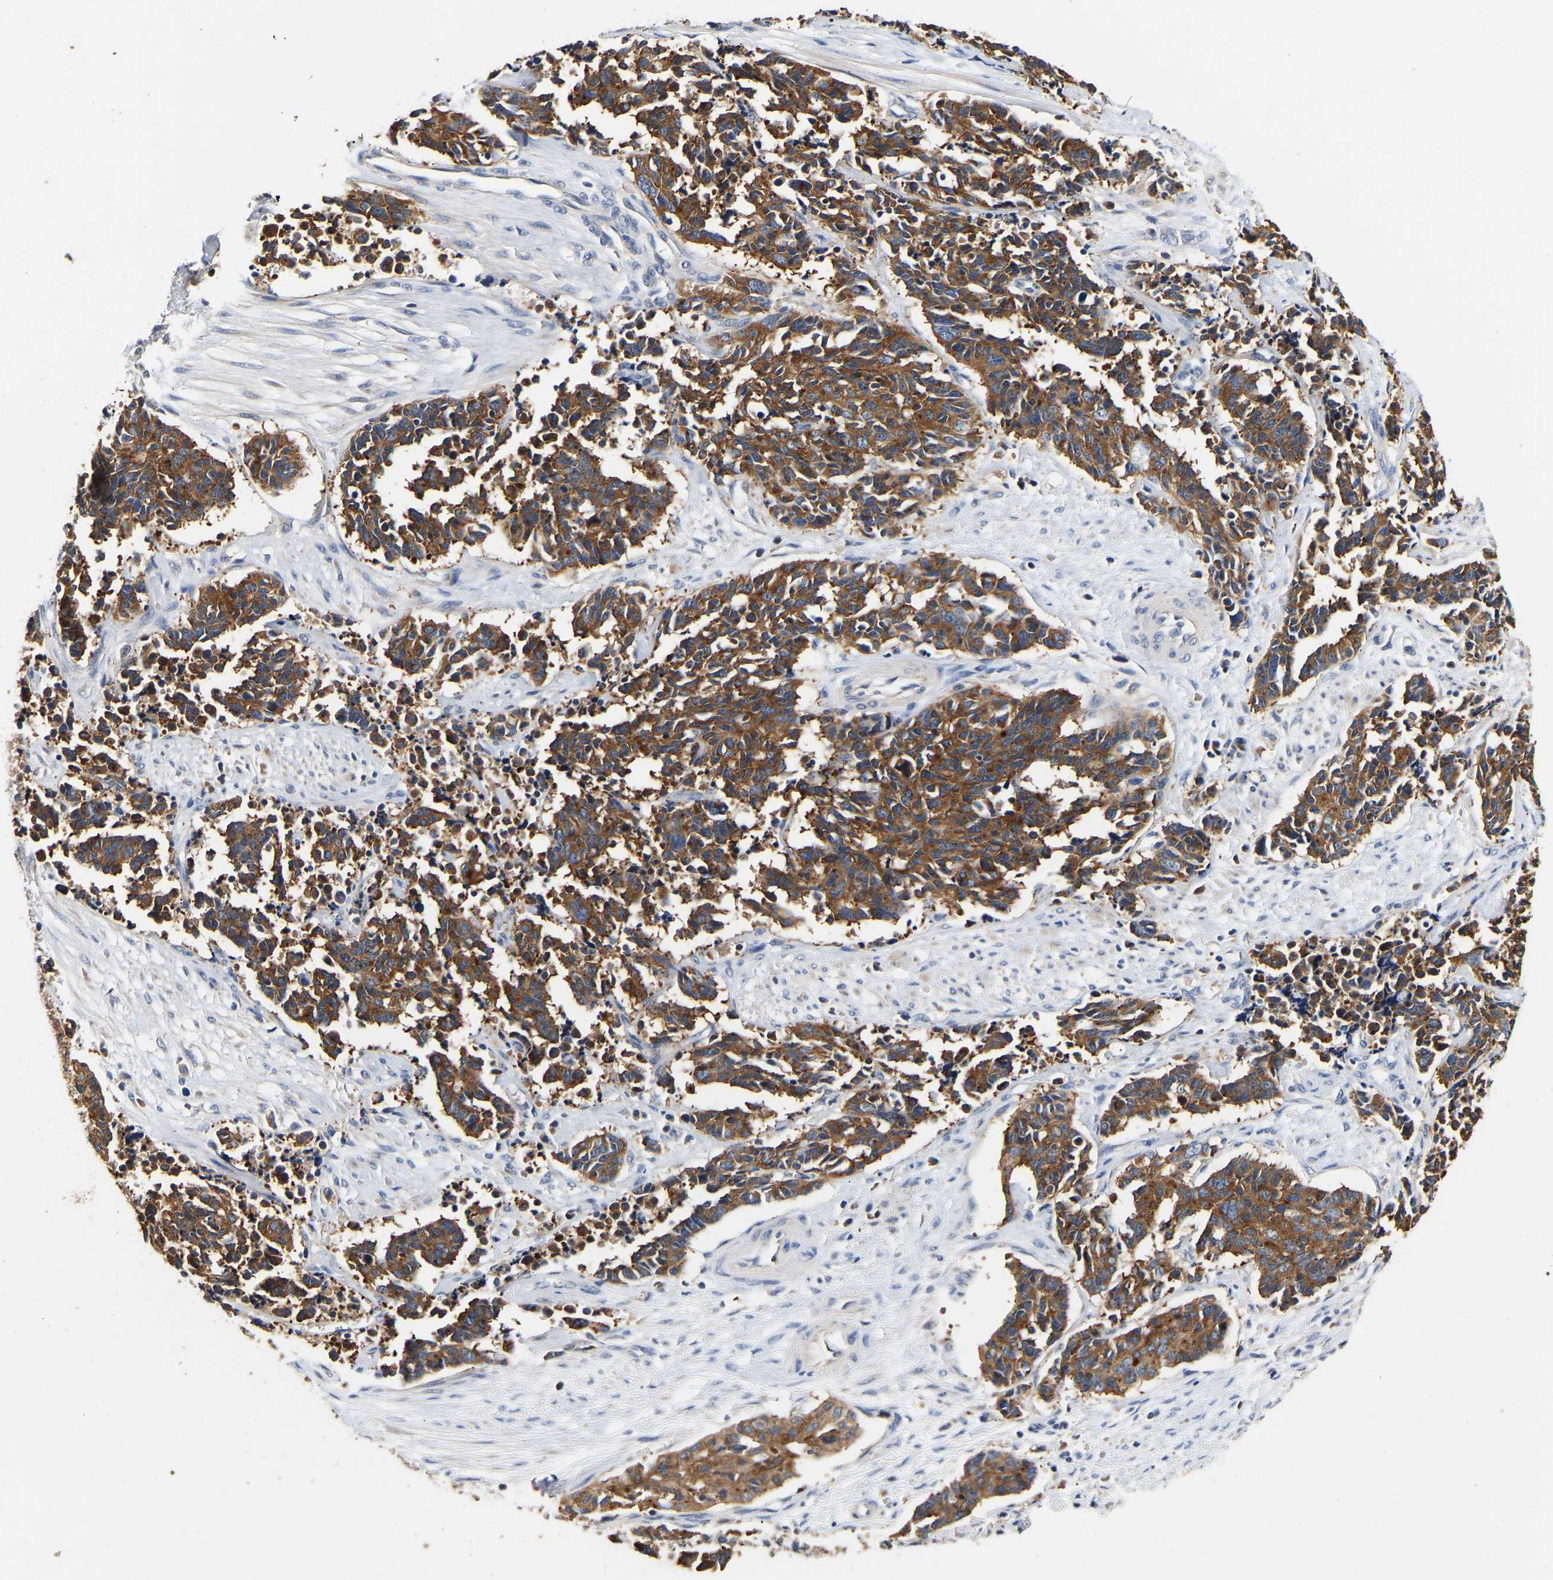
{"staining": {"intensity": "strong", "quantity": ">75%", "location": "cytoplasmic/membranous"}, "tissue": "cervical cancer", "cell_type": "Tumor cells", "image_type": "cancer", "snomed": [{"axis": "morphology", "description": "Squamous cell carcinoma, NOS"}, {"axis": "topography", "description": "Cervix"}], "caption": "Immunohistochemistry of squamous cell carcinoma (cervical) reveals high levels of strong cytoplasmic/membranous staining in about >75% of tumor cells.", "gene": "LRBA", "patient": {"sex": "female", "age": 35}}